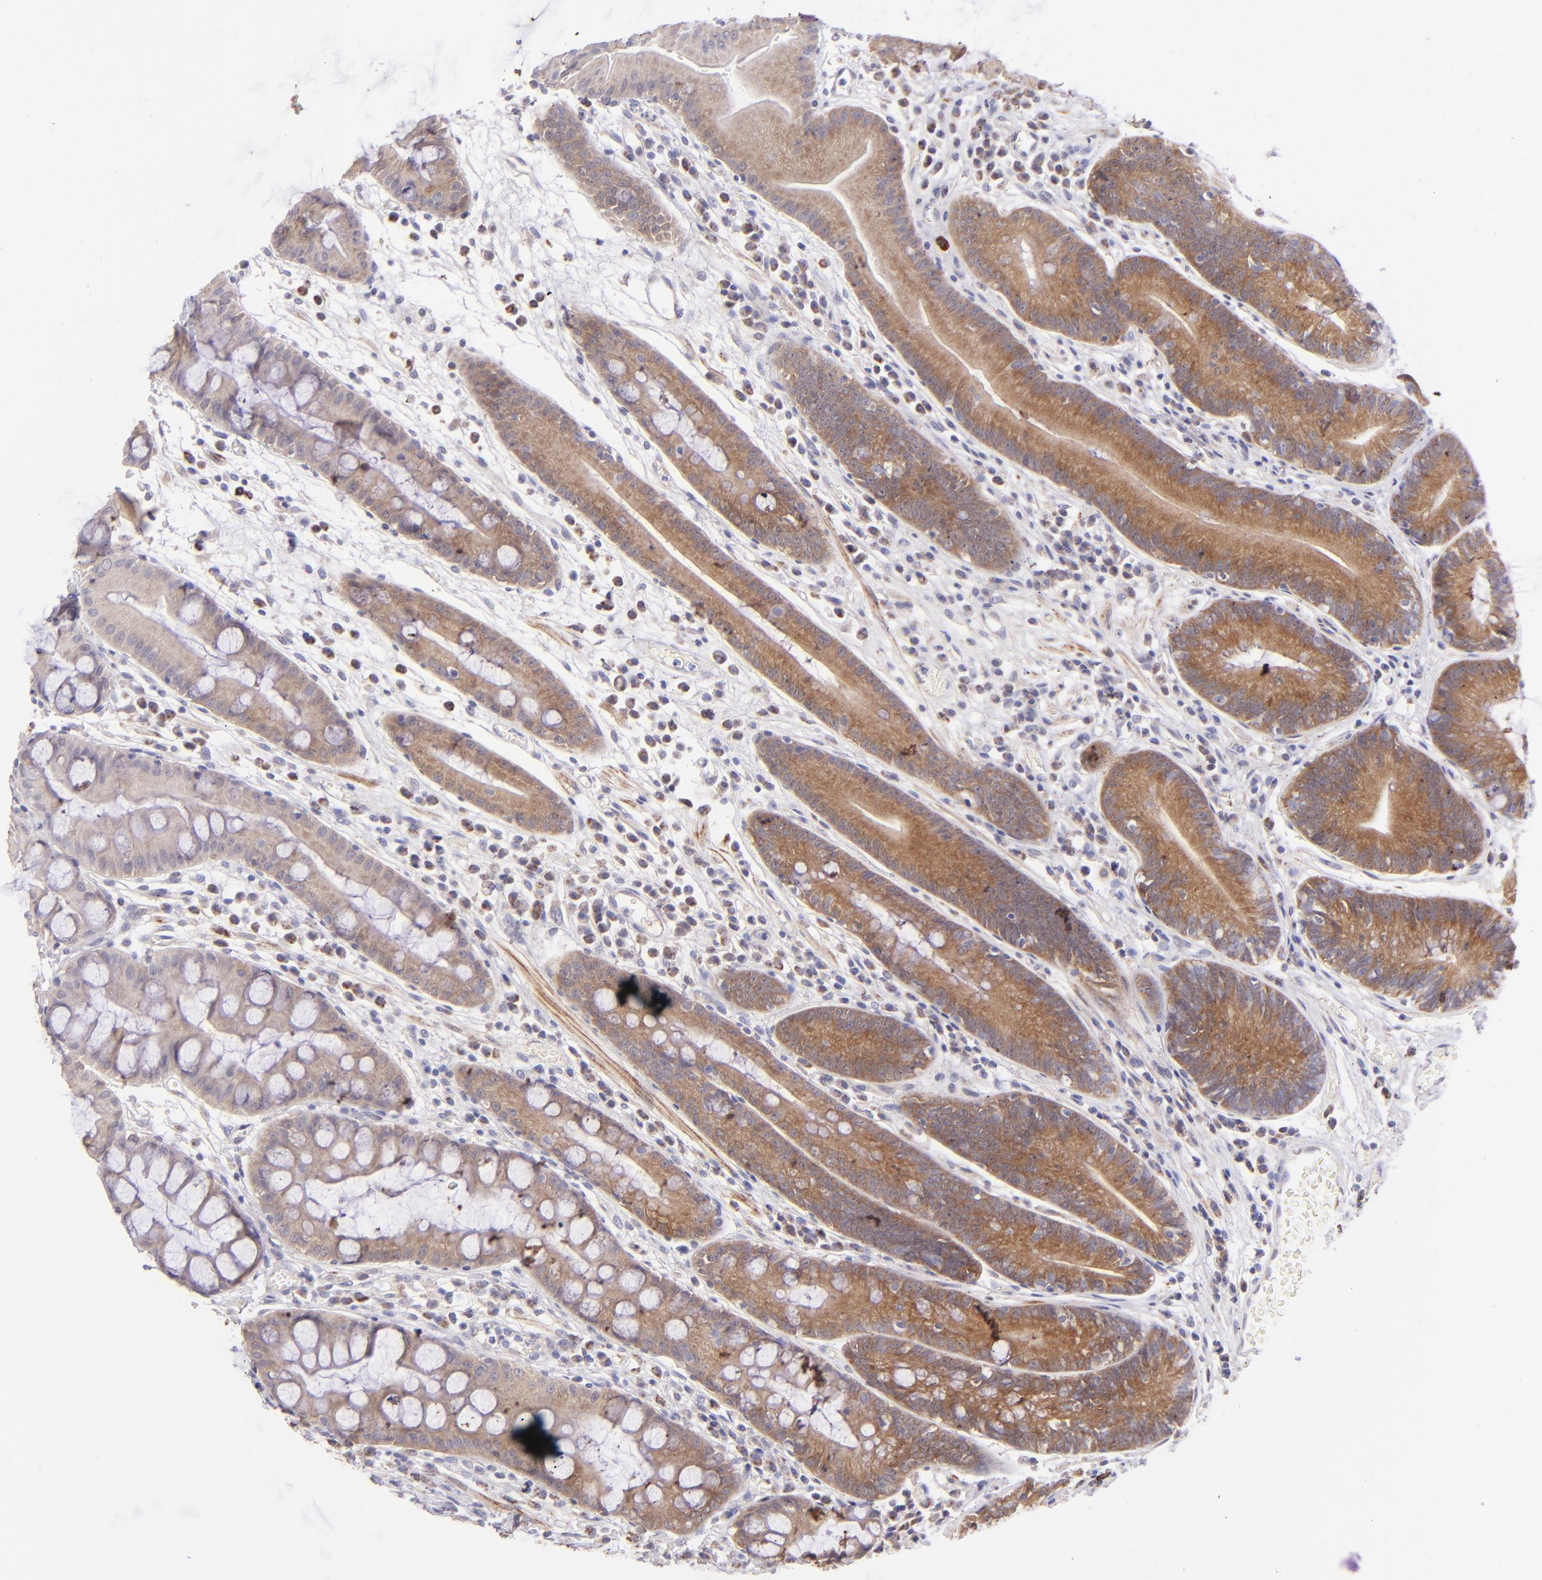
{"staining": {"intensity": "moderate", "quantity": ">75%", "location": "cytoplasmic/membranous"}, "tissue": "stomach", "cell_type": "Glandular cells", "image_type": "normal", "snomed": [{"axis": "morphology", "description": "Normal tissue, NOS"}, {"axis": "morphology", "description": "Inflammation, NOS"}, {"axis": "topography", "description": "Stomach, lower"}], "caption": "Protein analysis of unremarkable stomach shows moderate cytoplasmic/membranous expression in about >75% of glandular cells.", "gene": "SH2D4A", "patient": {"sex": "male", "age": 59}}